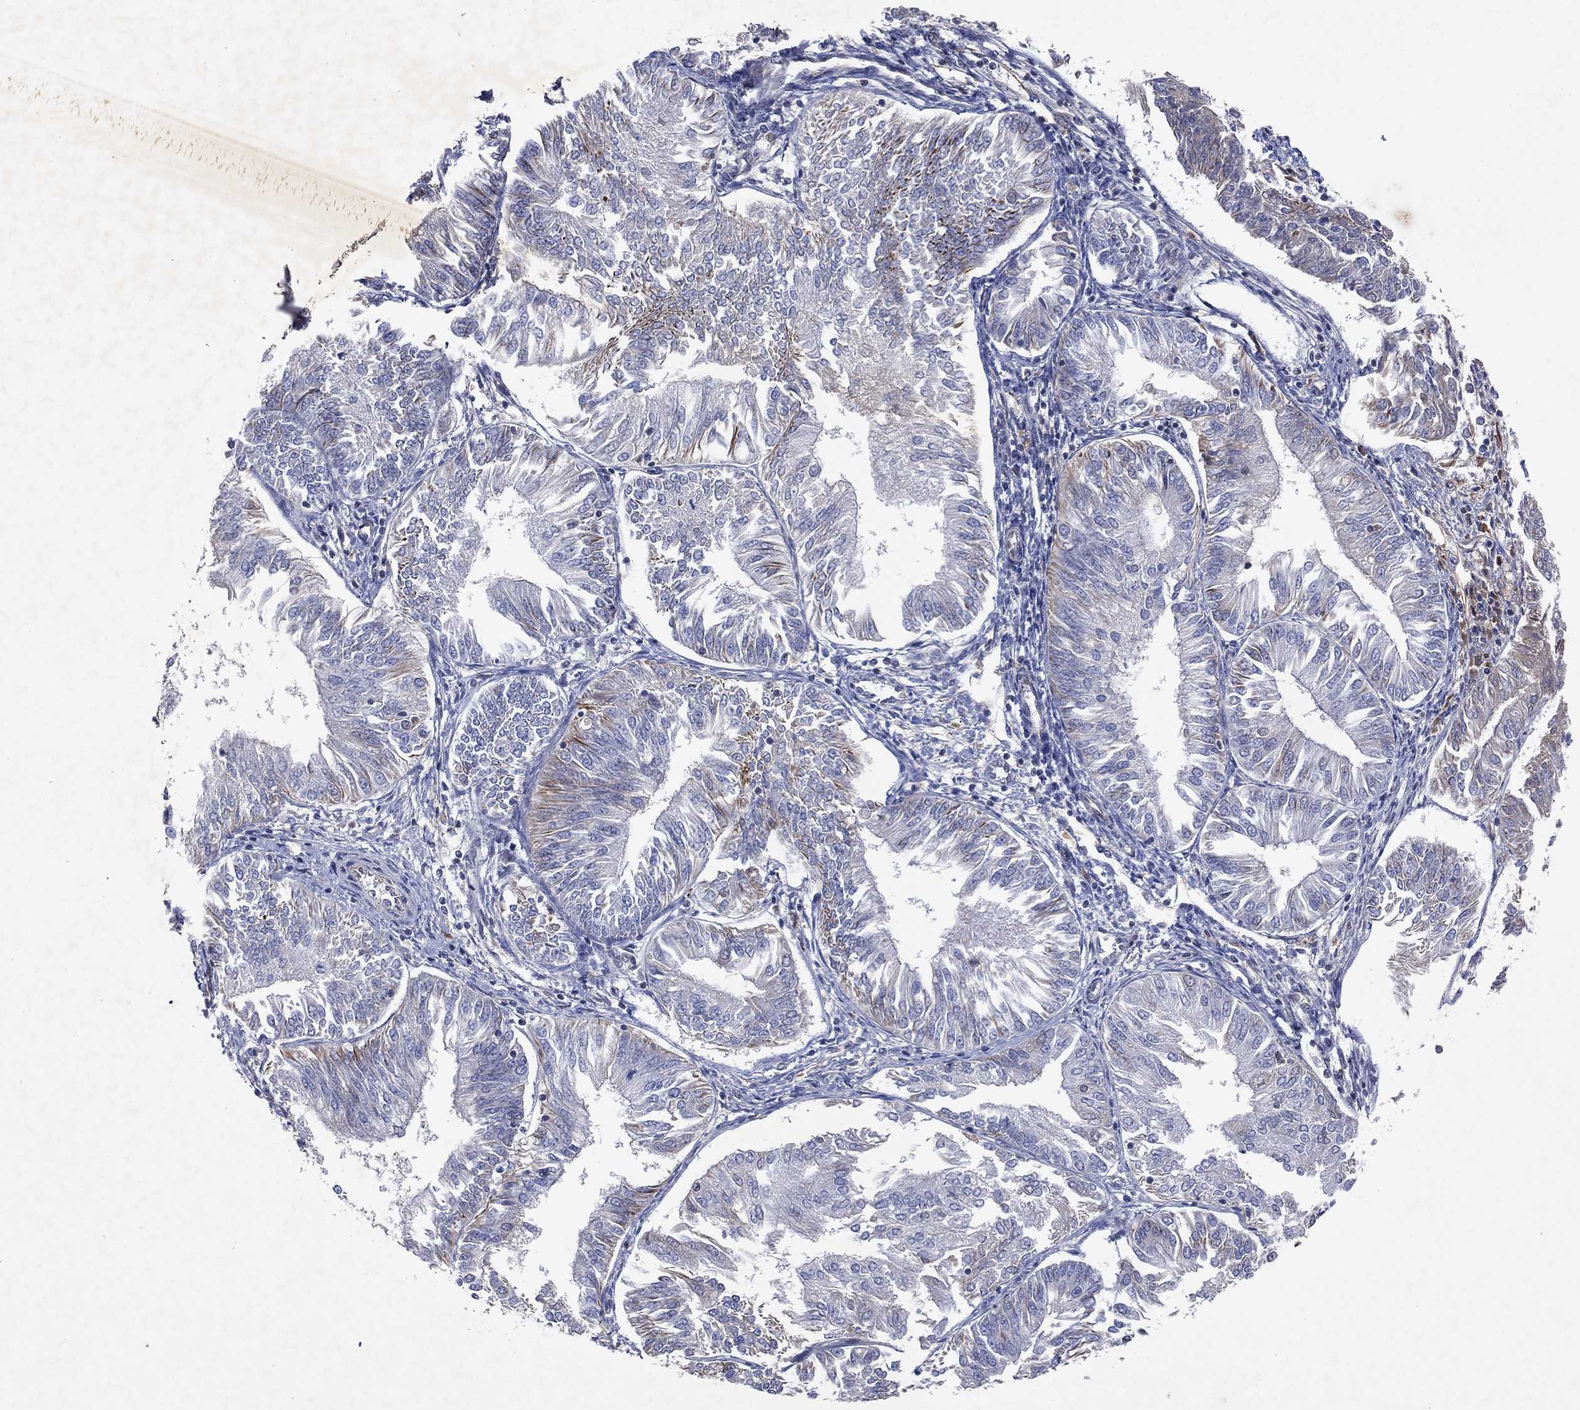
{"staining": {"intensity": "negative", "quantity": "none", "location": "none"}, "tissue": "endometrial cancer", "cell_type": "Tumor cells", "image_type": "cancer", "snomed": [{"axis": "morphology", "description": "Adenocarcinoma, NOS"}, {"axis": "topography", "description": "Endometrium"}], "caption": "IHC histopathology image of human endometrial cancer (adenocarcinoma) stained for a protein (brown), which shows no staining in tumor cells. (Brightfield microscopy of DAB IHC at high magnification).", "gene": "FLI1", "patient": {"sex": "female", "age": 58}}